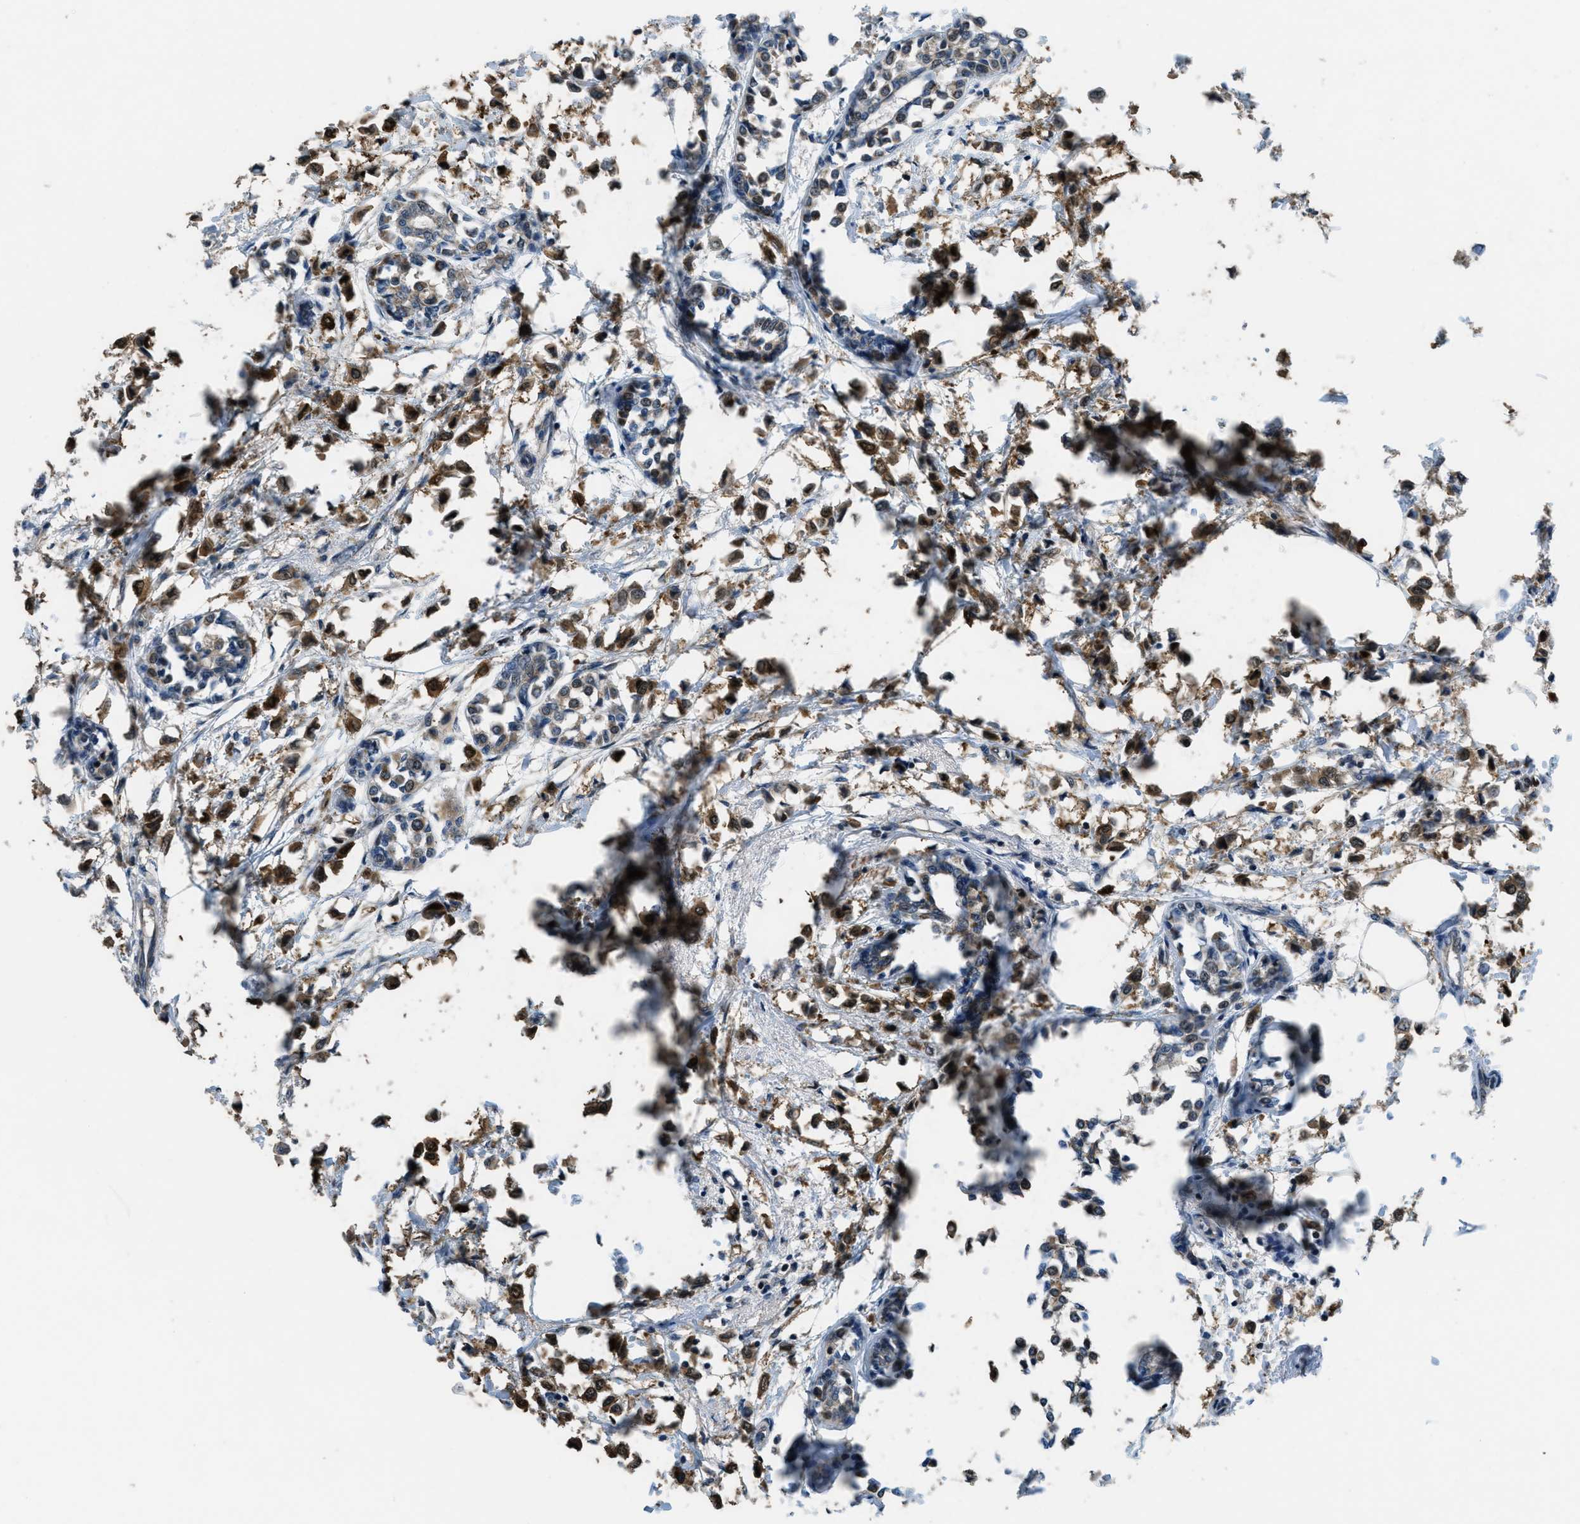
{"staining": {"intensity": "strong", "quantity": ">75%", "location": "cytoplasmic/membranous,nuclear"}, "tissue": "breast cancer", "cell_type": "Tumor cells", "image_type": "cancer", "snomed": [{"axis": "morphology", "description": "Lobular carcinoma"}, {"axis": "topography", "description": "Breast"}], "caption": "Approximately >75% of tumor cells in breast cancer (lobular carcinoma) reveal strong cytoplasmic/membranous and nuclear protein staining as visualized by brown immunohistochemical staining.", "gene": "NAT1", "patient": {"sex": "female", "age": 51}}